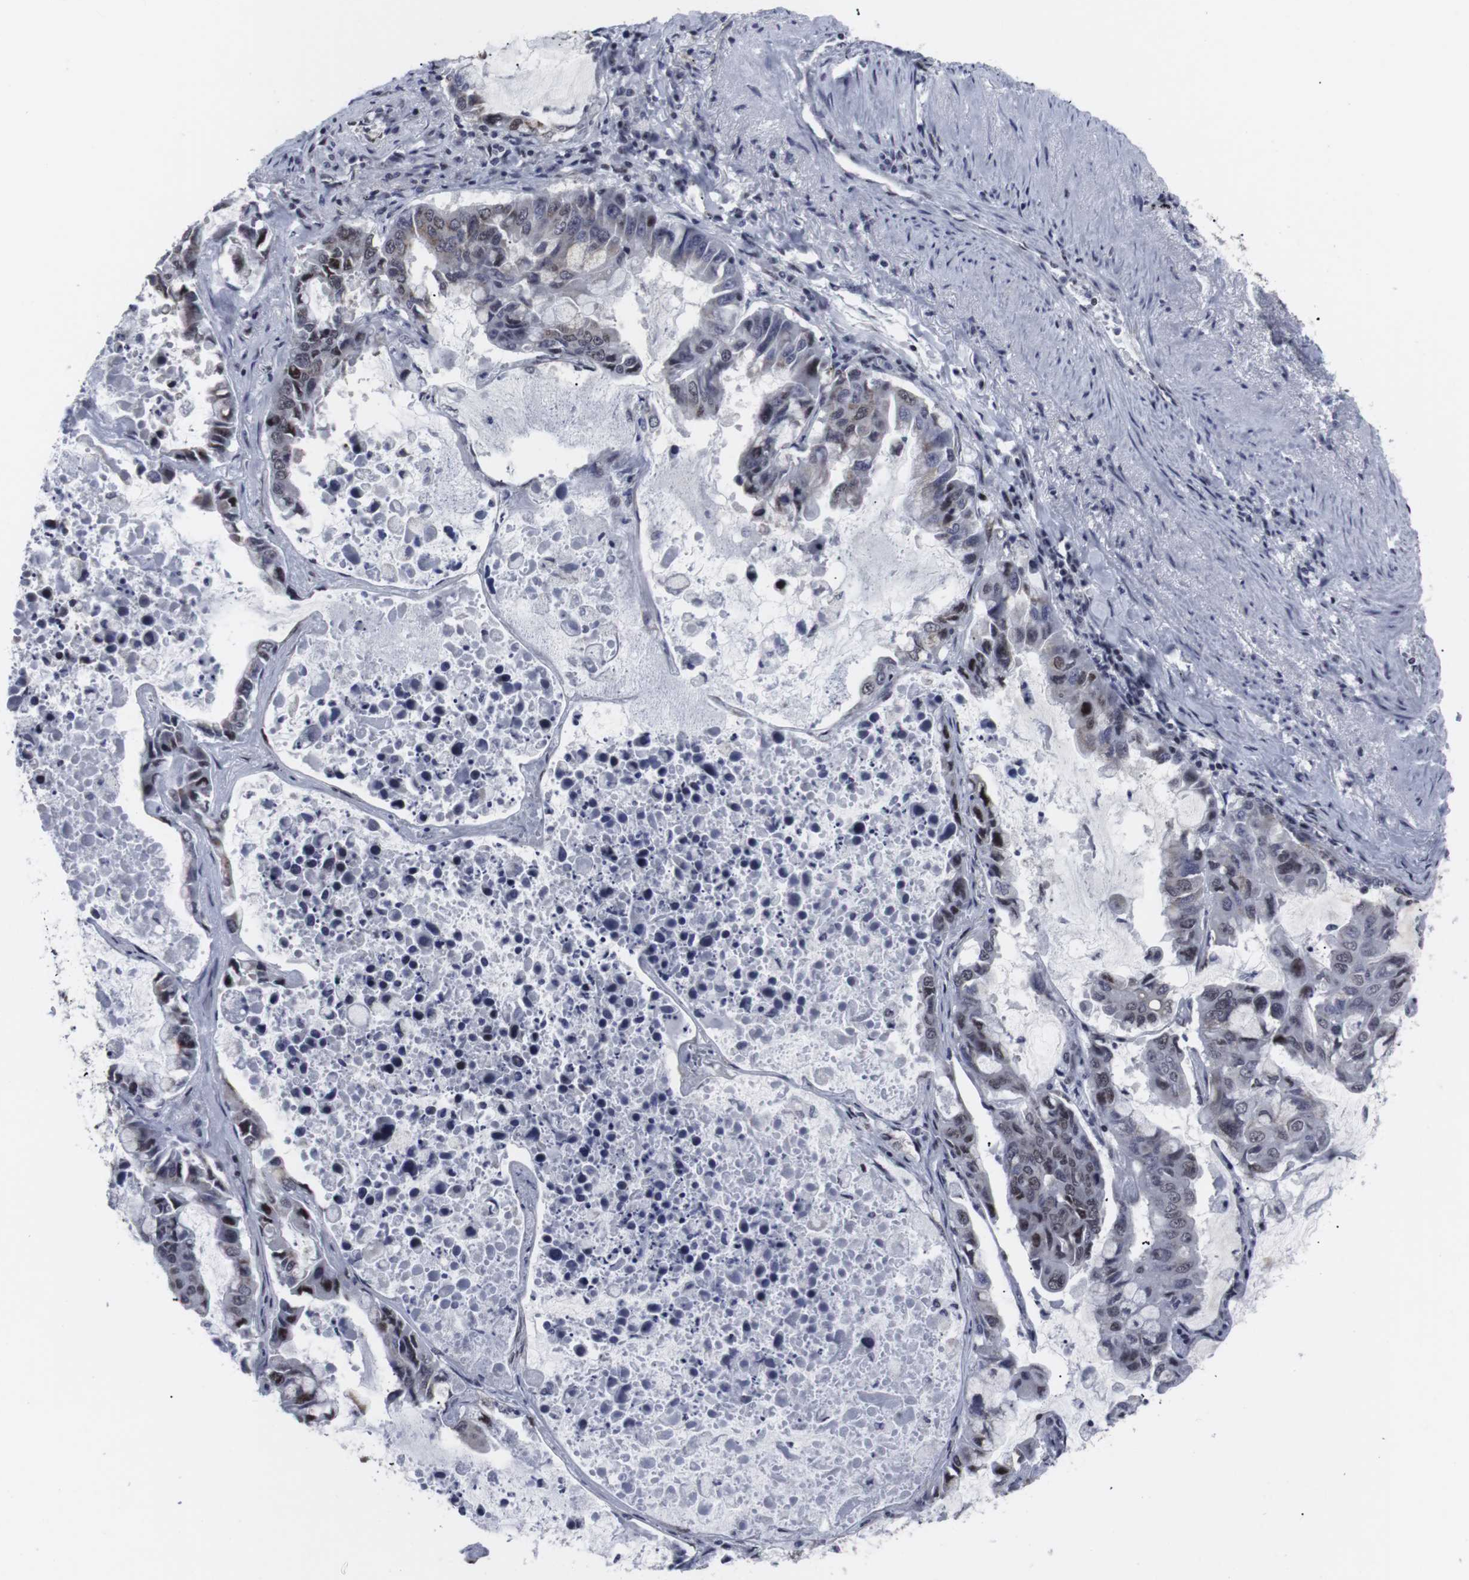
{"staining": {"intensity": "weak", "quantity": "25%-75%", "location": "nuclear"}, "tissue": "lung cancer", "cell_type": "Tumor cells", "image_type": "cancer", "snomed": [{"axis": "morphology", "description": "Adenocarcinoma, NOS"}, {"axis": "topography", "description": "Lung"}], "caption": "Lung cancer was stained to show a protein in brown. There is low levels of weak nuclear positivity in approximately 25%-75% of tumor cells. Nuclei are stained in blue.", "gene": "MLH1", "patient": {"sex": "male", "age": 64}}